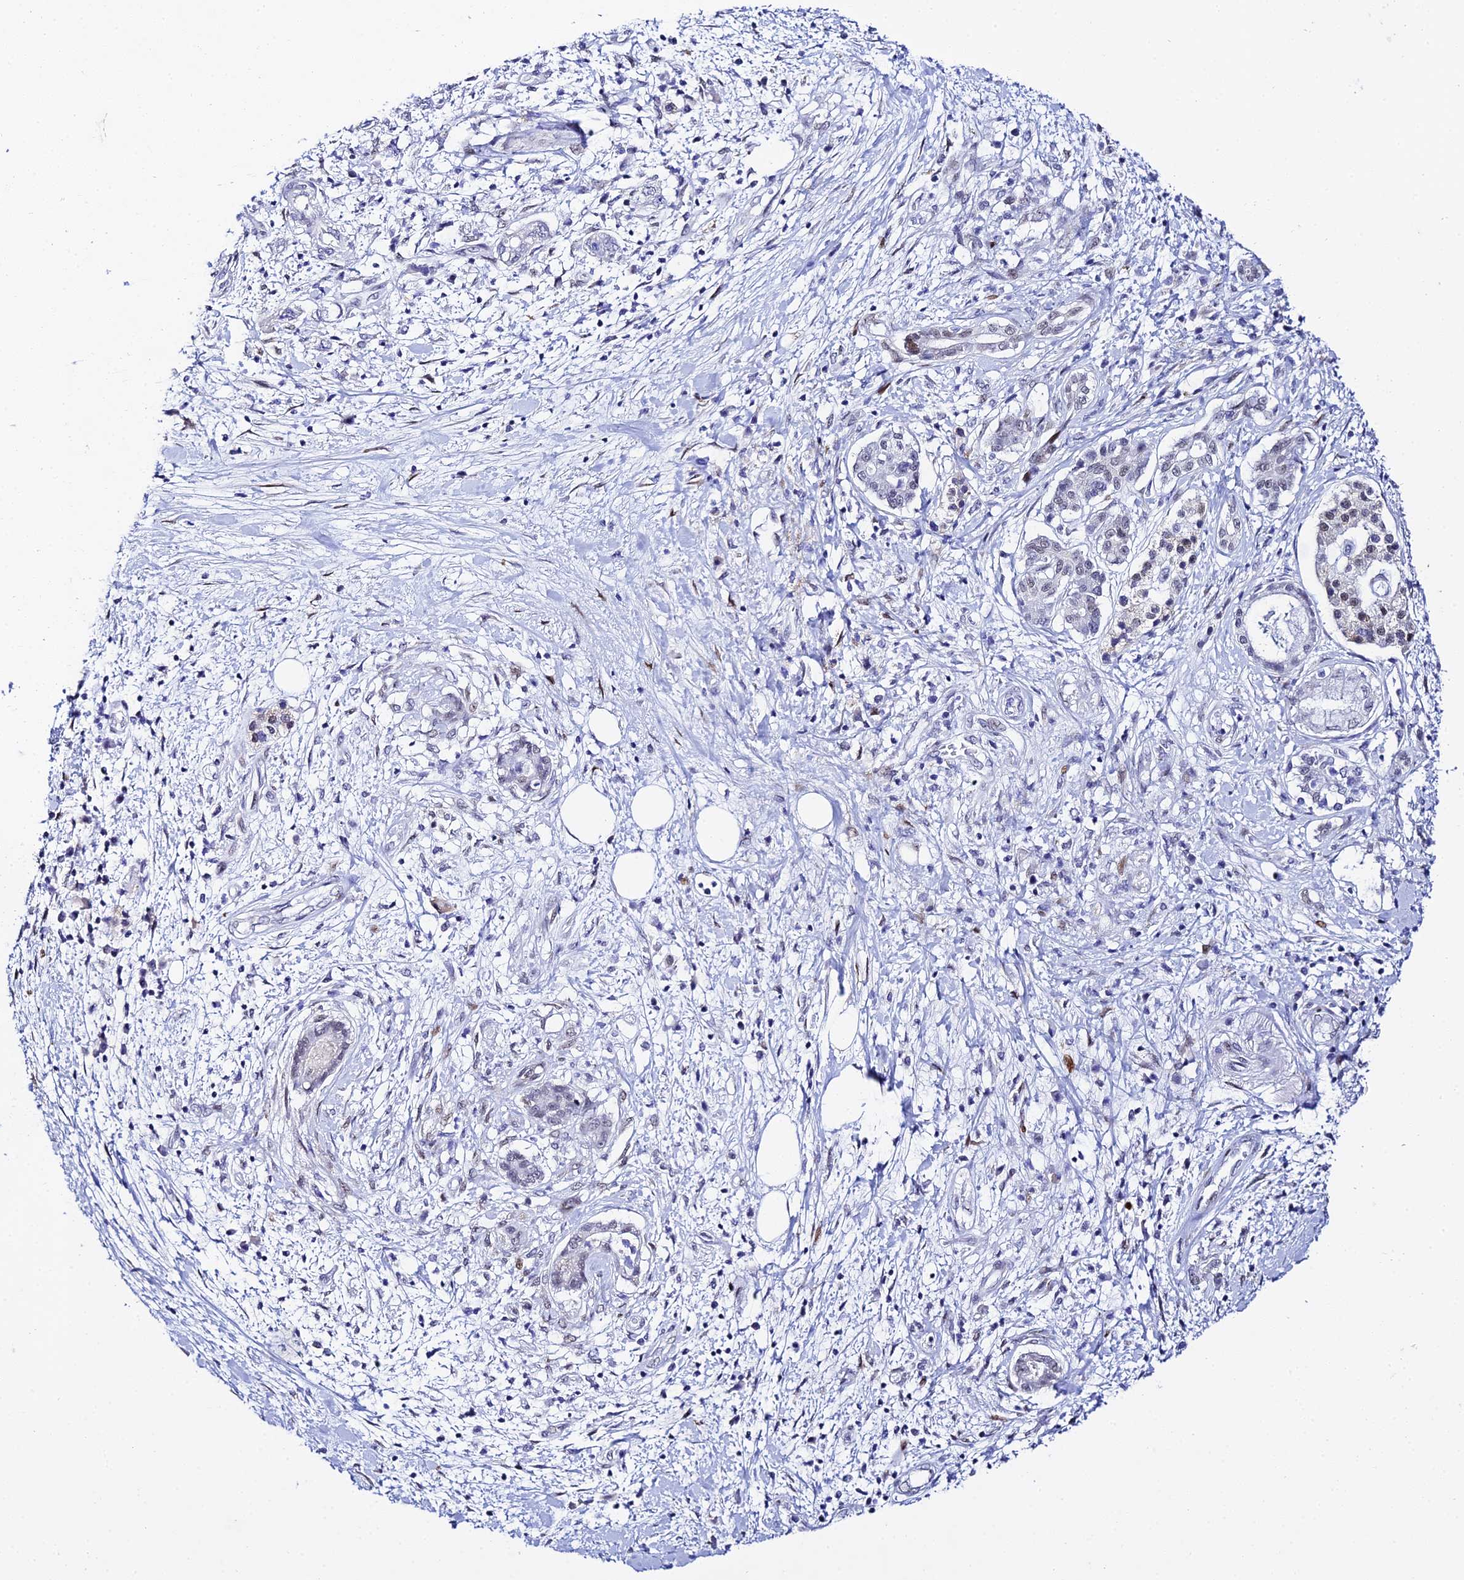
{"staining": {"intensity": "weak", "quantity": "<25%", "location": "nuclear"}, "tissue": "pancreatic cancer", "cell_type": "Tumor cells", "image_type": "cancer", "snomed": [{"axis": "morphology", "description": "Adenocarcinoma, NOS"}, {"axis": "topography", "description": "Pancreas"}], "caption": "A histopathology image of adenocarcinoma (pancreatic) stained for a protein exhibits no brown staining in tumor cells. The staining was performed using DAB to visualize the protein expression in brown, while the nuclei were stained in blue with hematoxylin (Magnification: 20x).", "gene": "POFUT2", "patient": {"sex": "female", "age": 73}}